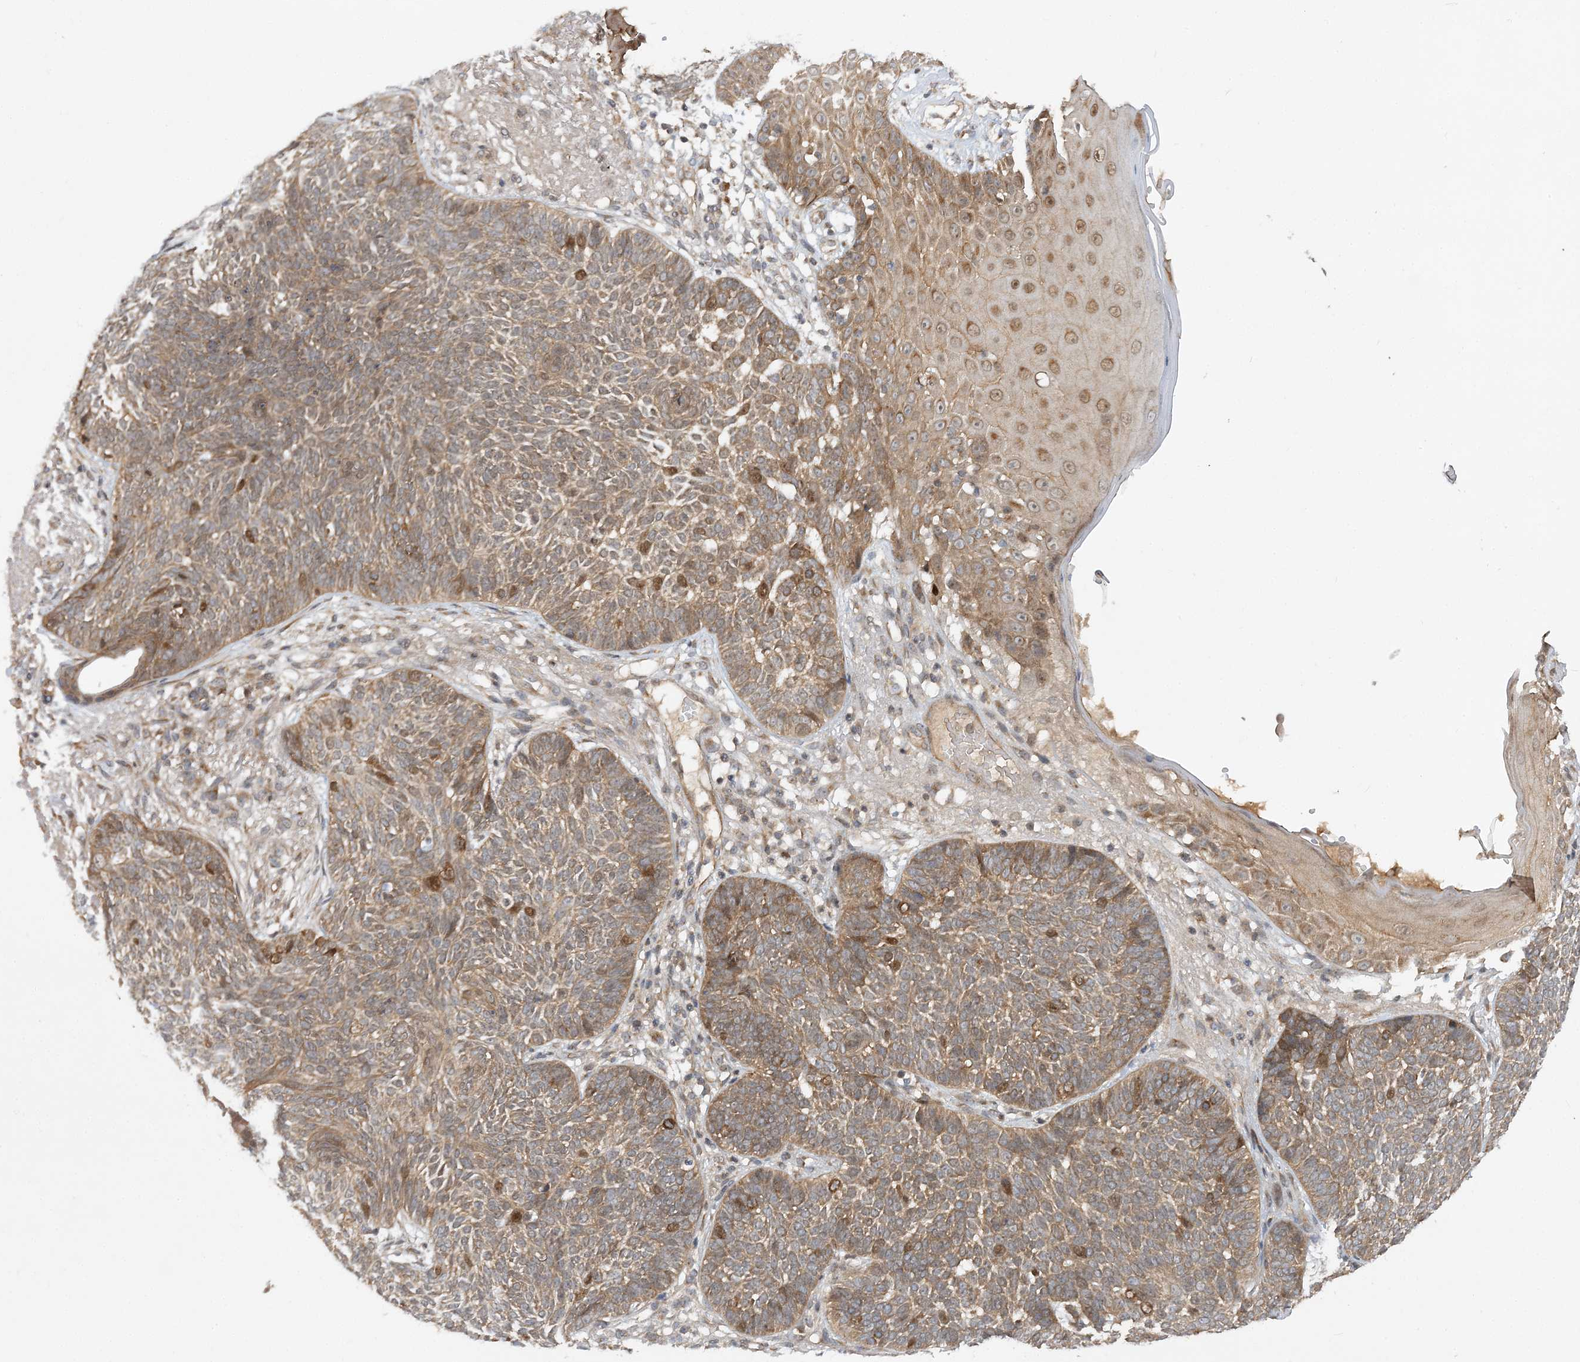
{"staining": {"intensity": "moderate", "quantity": ">75%", "location": "cytoplasmic/membranous,nuclear"}, "tissue": "skin cancer", "cell_type": "Tumor cells", "image_type": "cancer", "snomed": [{"axis": "morphology", "description": "Normal tissue, NOS"}, {"axis": "morphology", "description": "Basal cell carcinoma"}, {"axis": "topography", "description": "Skin"}], "caption": "Immunohistochemistry (IHC) staining of skin cancer (basal cell carcinoma), which exhibits medium levels of moderate cytoplasmic/membranous and nuclear staining in about >75% of tumor cells indicating moderate cytoplasmic/membranous and nuclear protein staining. The staining was performed using DAB (3,3'-diaminobenzidine) (brown) for protein detection and nuclei were counterstained in hematoxylin (blue).", "gene": "MXI1", "patient": {"sex": "male", "age": 64}}